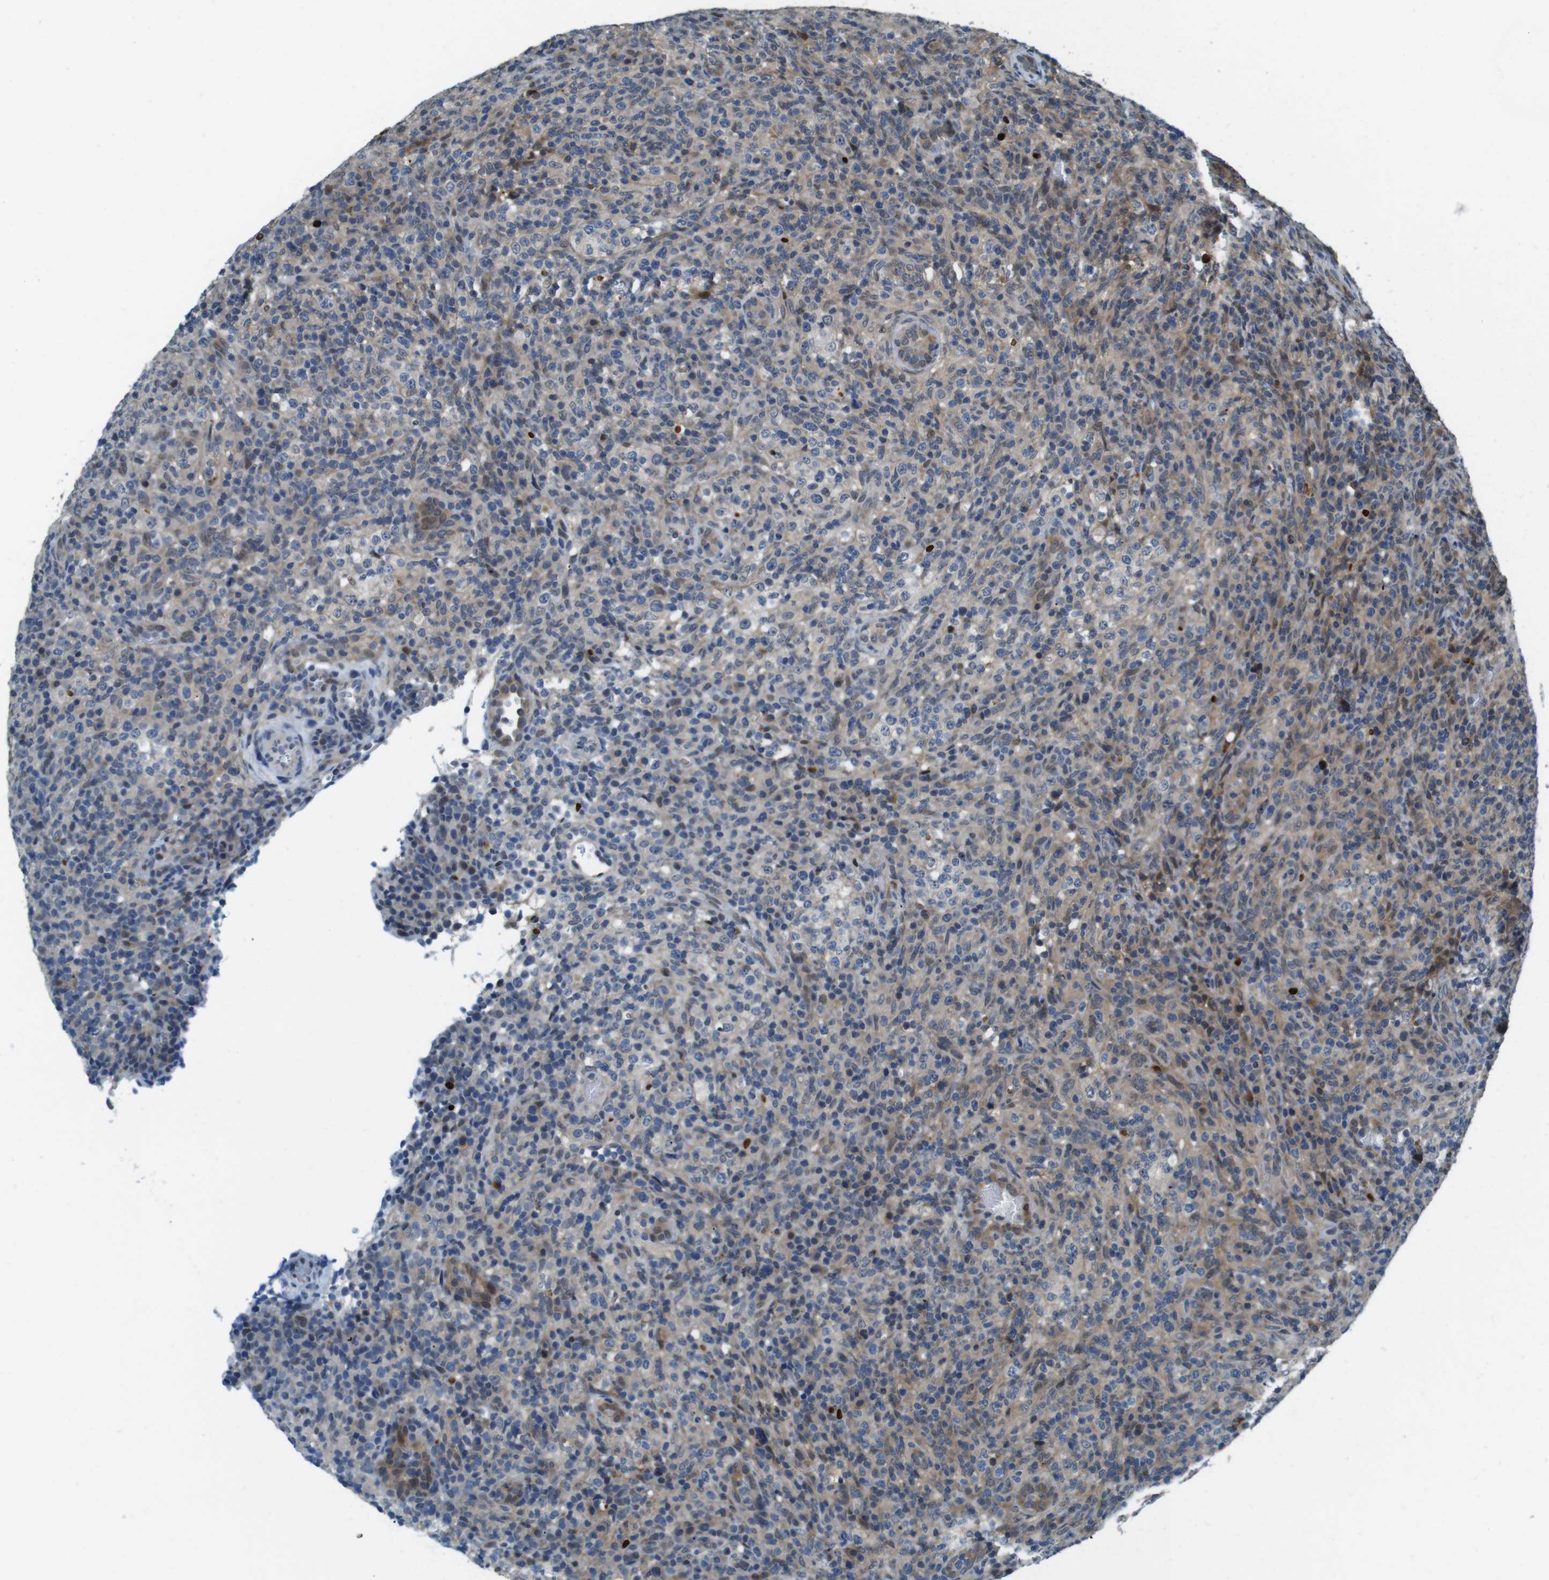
{"staining": {"intensity": "moderate", "quantity": "25%-75%", "location": "cytoplasmic/membranous"}, "tissue": "lymphoma", "cell_type": "Tumor cells", "image_type": "cancer", "snomed": [{"axis": "morphology", "description": "Malignant lymphoma, non-Hodgkin's type, High grade"}, {"axis": "topography", "description": "Lymph node"}], "caption": "Immunohistochemistry (IHC) image of high-grade malignant lymphoma, non-Hodgkin's type stained for a protein (brown), which reveals medium levels of moderate cytoplasmic/membranous expression in about 25%-75% of tumor cells.", "gene": "LRP5", "patient": {"sex": "female", "age": 76}}